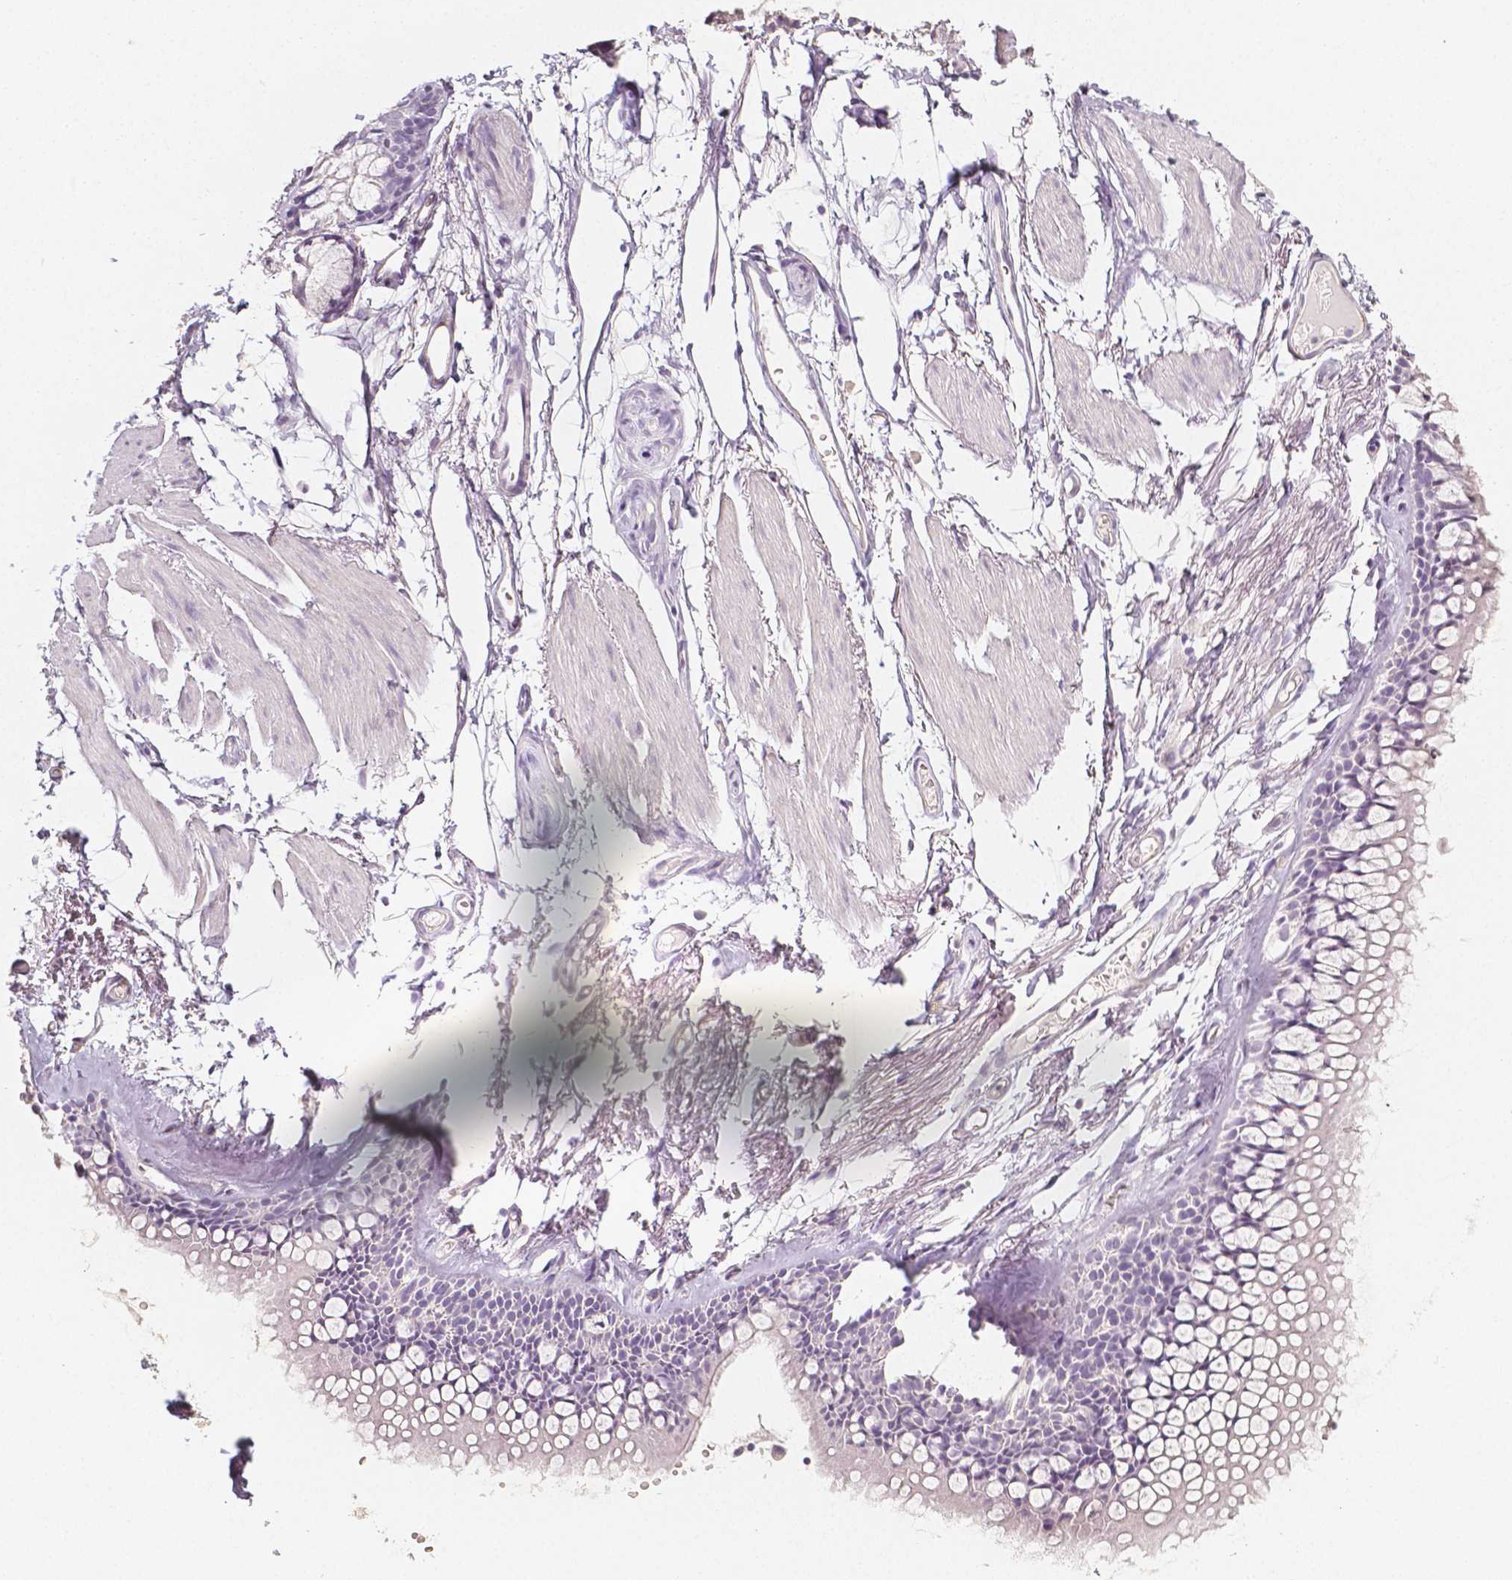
{"staining": {"intensity": "negative", "quantity": "none", "location": "none"}, "tissue": "adipose tissue", "cell_type": "Adipocytes", "image_type": "normal", "snomed": [{"axis": "morphology", "description": "Normal tissue, NOS"}, {"axis": "topography", "description": "Cartilage tissue"}, {"axis": "topography", "description": "Bronchus"}], "caption": "DAB immunohistochemical staining of unremarkable adipose tissue exhibits no significant positivity in adipocytes.", "gene": "THY1", "patient": {"sex": "female", "age": 79}}